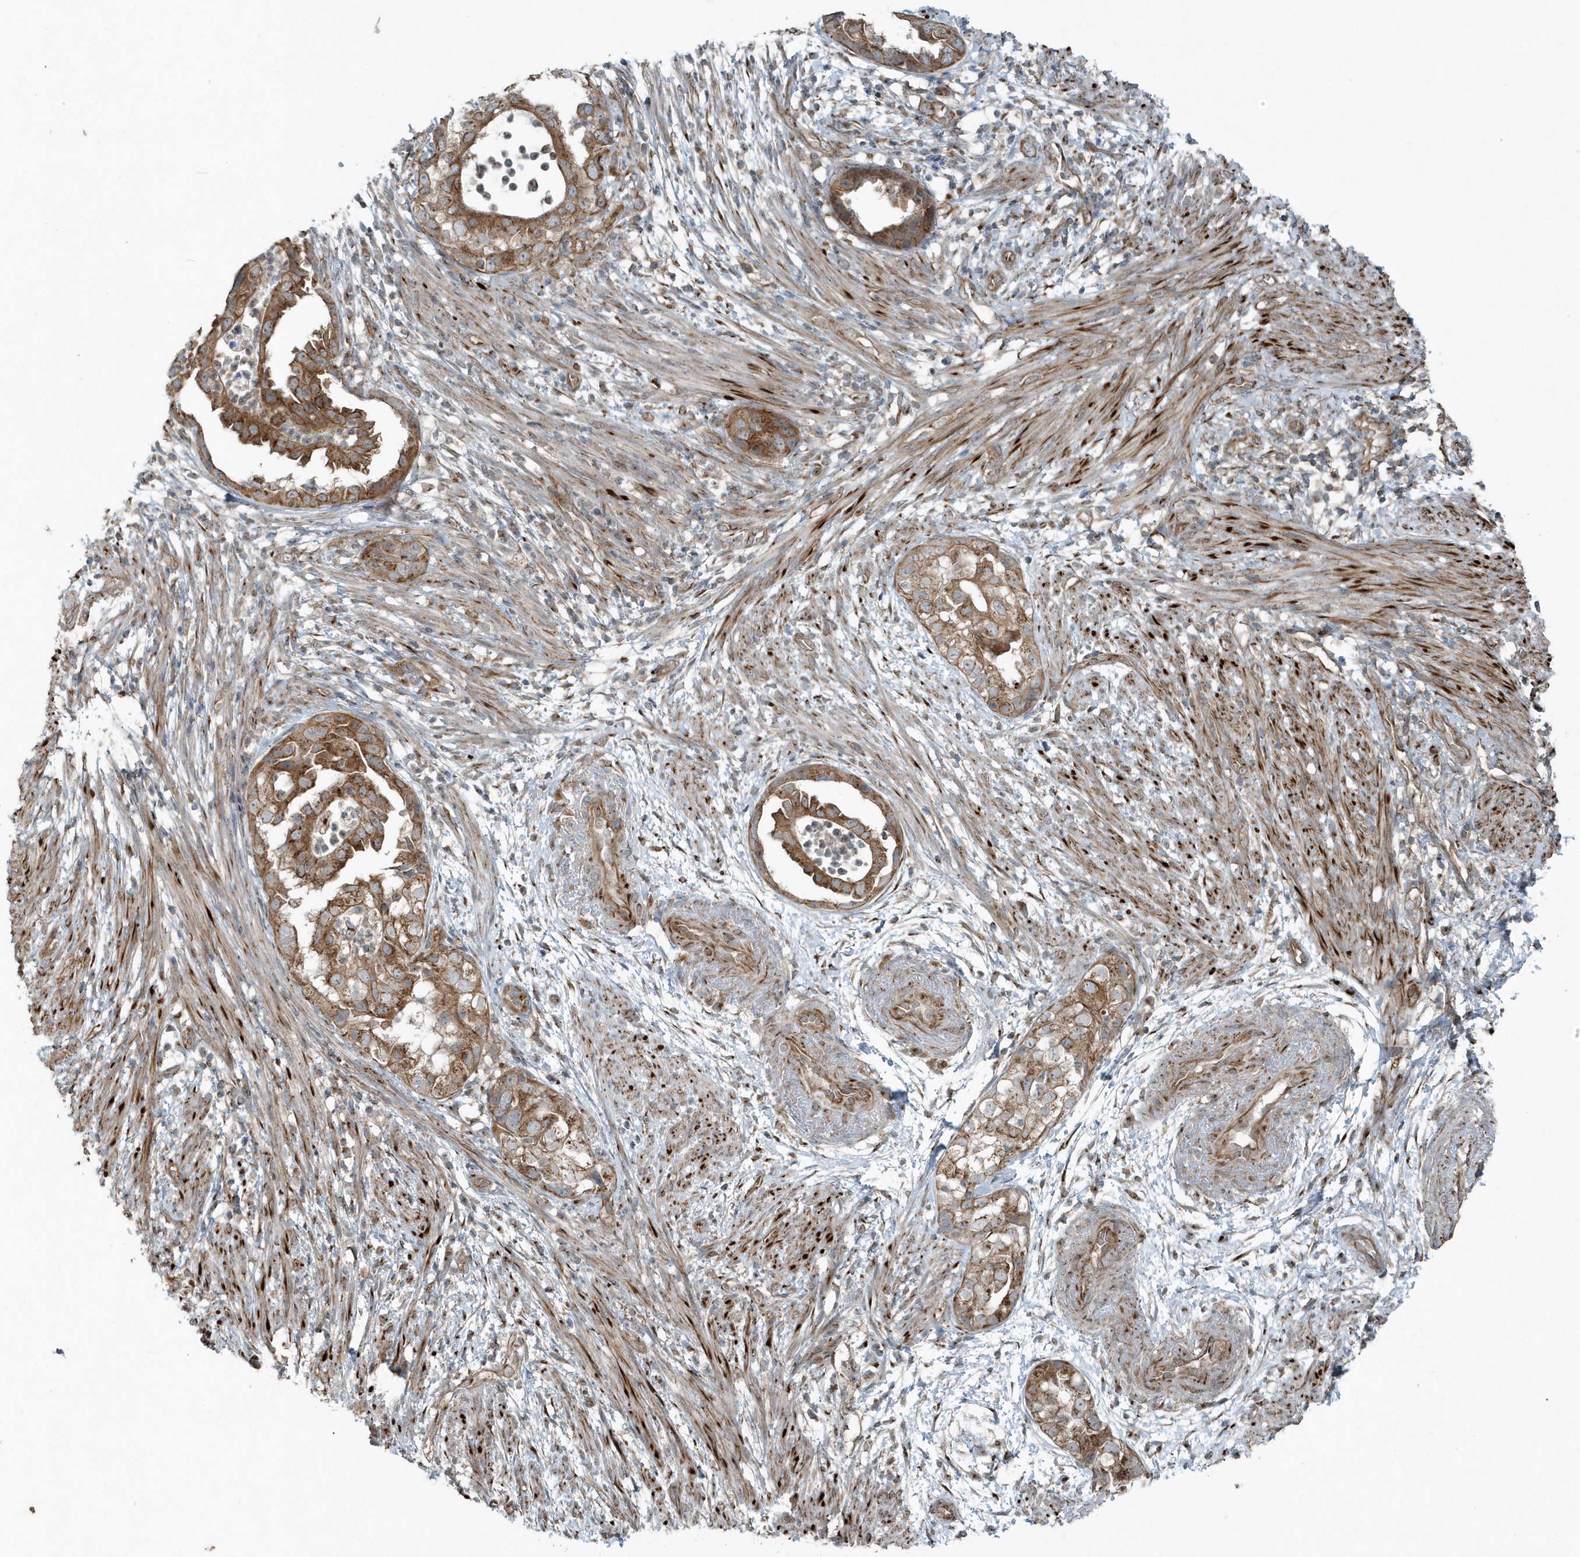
{"staining": {"intensity": "moderate", "quantity": ">75%", "location": "cytoplasmic/membranous"}, "tissue": "endometrial cancer", "cell_type": "Tumor cells", "image_type": "cancer", "snomed": [{"axis": "morphology", "description": "Adenocarcinoma, NOS"}, {"axis": "topography", "description": "Endometrium"}], "caption": "This micrograph shows endometrial adenocarcinoma stained with IHC to label a protein in brown. The cytoplasmic/membranous of tumor cells show moderate positivity for the protein. Nuclei are counter-stained blue.", "gene": "GCC2", "patient": {"sex": "female", "age": 85}}